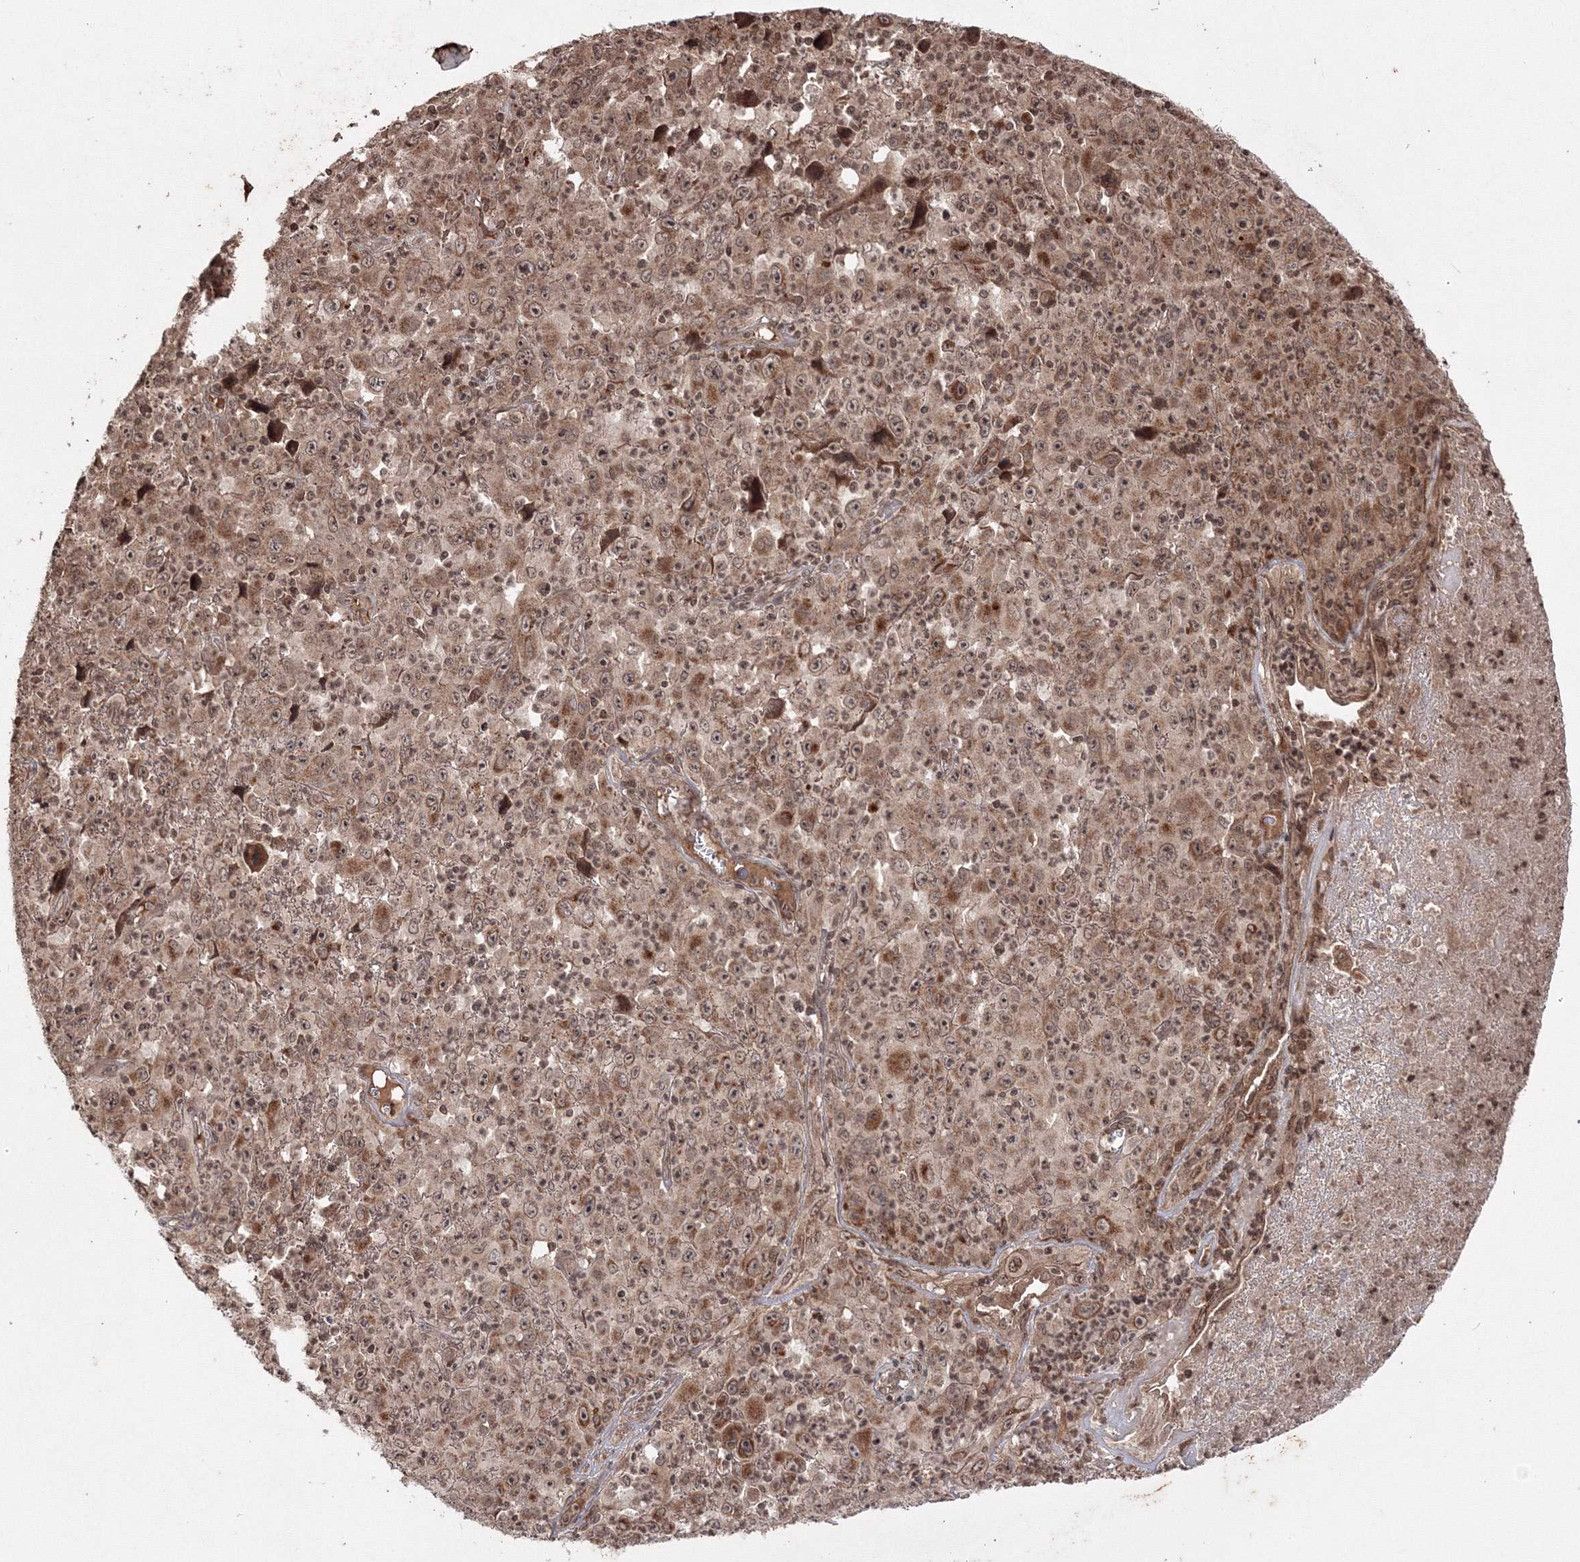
{"staining": {"intensity": "moderate", "quantity": ">75%", "location": "cytoplasmic/membranous,nuclear"}, "tissue": "melanoma", "cell_type": "Tumor cells", "image_type": "cancer", "snomed": [{"axis": "morphology", "description": "Malignant melanoma, Metastatic site"}, {"axis": "topography", "description": "Skin"}], "caption": "DAB (3,3'-diaminobenzidine) immunohistochemical staining of human melanoma exhibits moderate cytoplasmic/membranous and nuclear protein expression in about >75% of tumor cells. The staining was performed using DAB, with brown indicating positive protein expression. Nuclei are stained blue with hematoxylin.", "gene": "PEX13", "patient": {"sex": "female", "age": 56}}